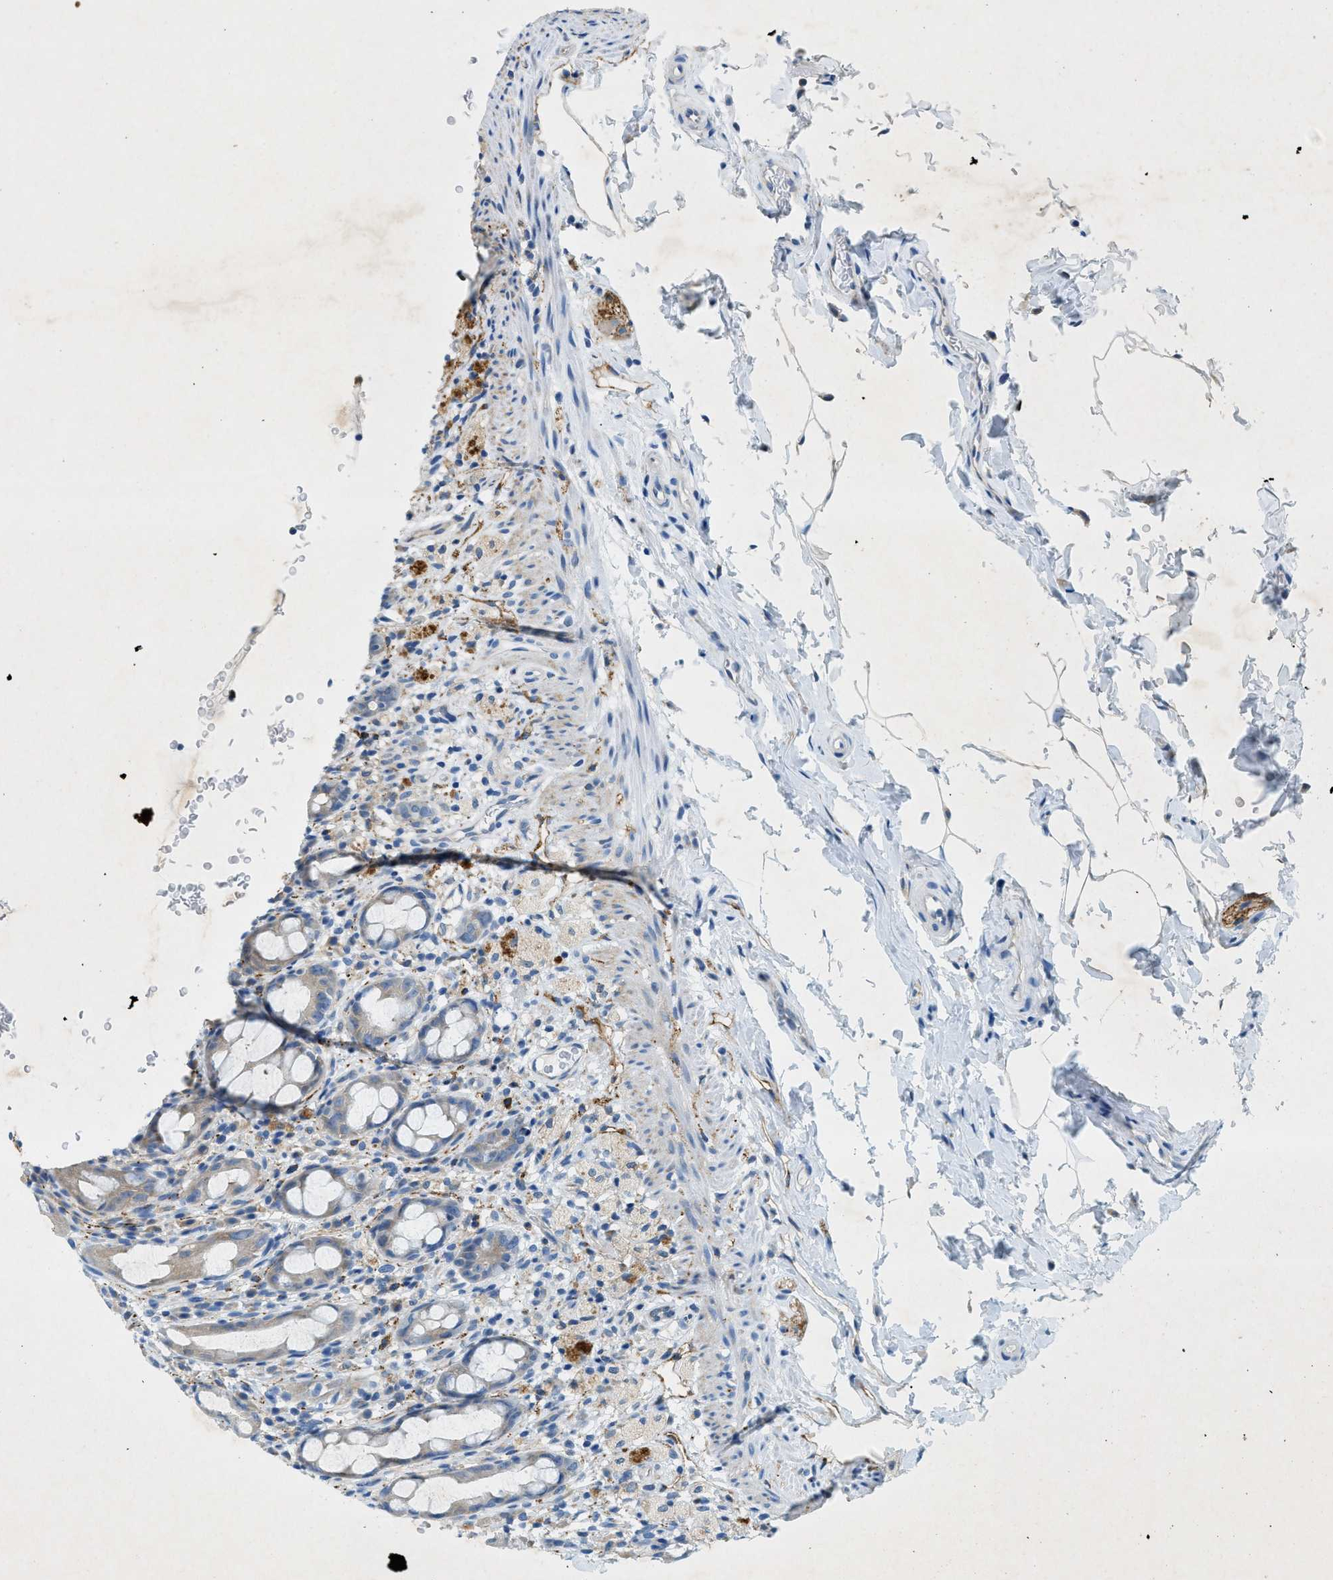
{"staining": {"intensity": "negative", "quantity": "none", "location": "none"}, "tissue": "rectum", "cell_type": "Glandular cells", "image_type": "normal", "snomed": [{"axis": "morphology", "description": "Normal tissue, NOS"}, {"axis": "topography", "description": "Rectum"}], "caption": "This micrograph is of unremarkable rectum stained with immunohistochemistry (IHC) to label a protein in brown with the nuclei are counter-stained blue. There is no positivity in glandular cells. (Brightfield microscopy of DAB (3,3'-diaminobenzidine) IHC at high magnification).", "gene": "ZDHHC13", "patient": {"sex": "male", "age": 44}}